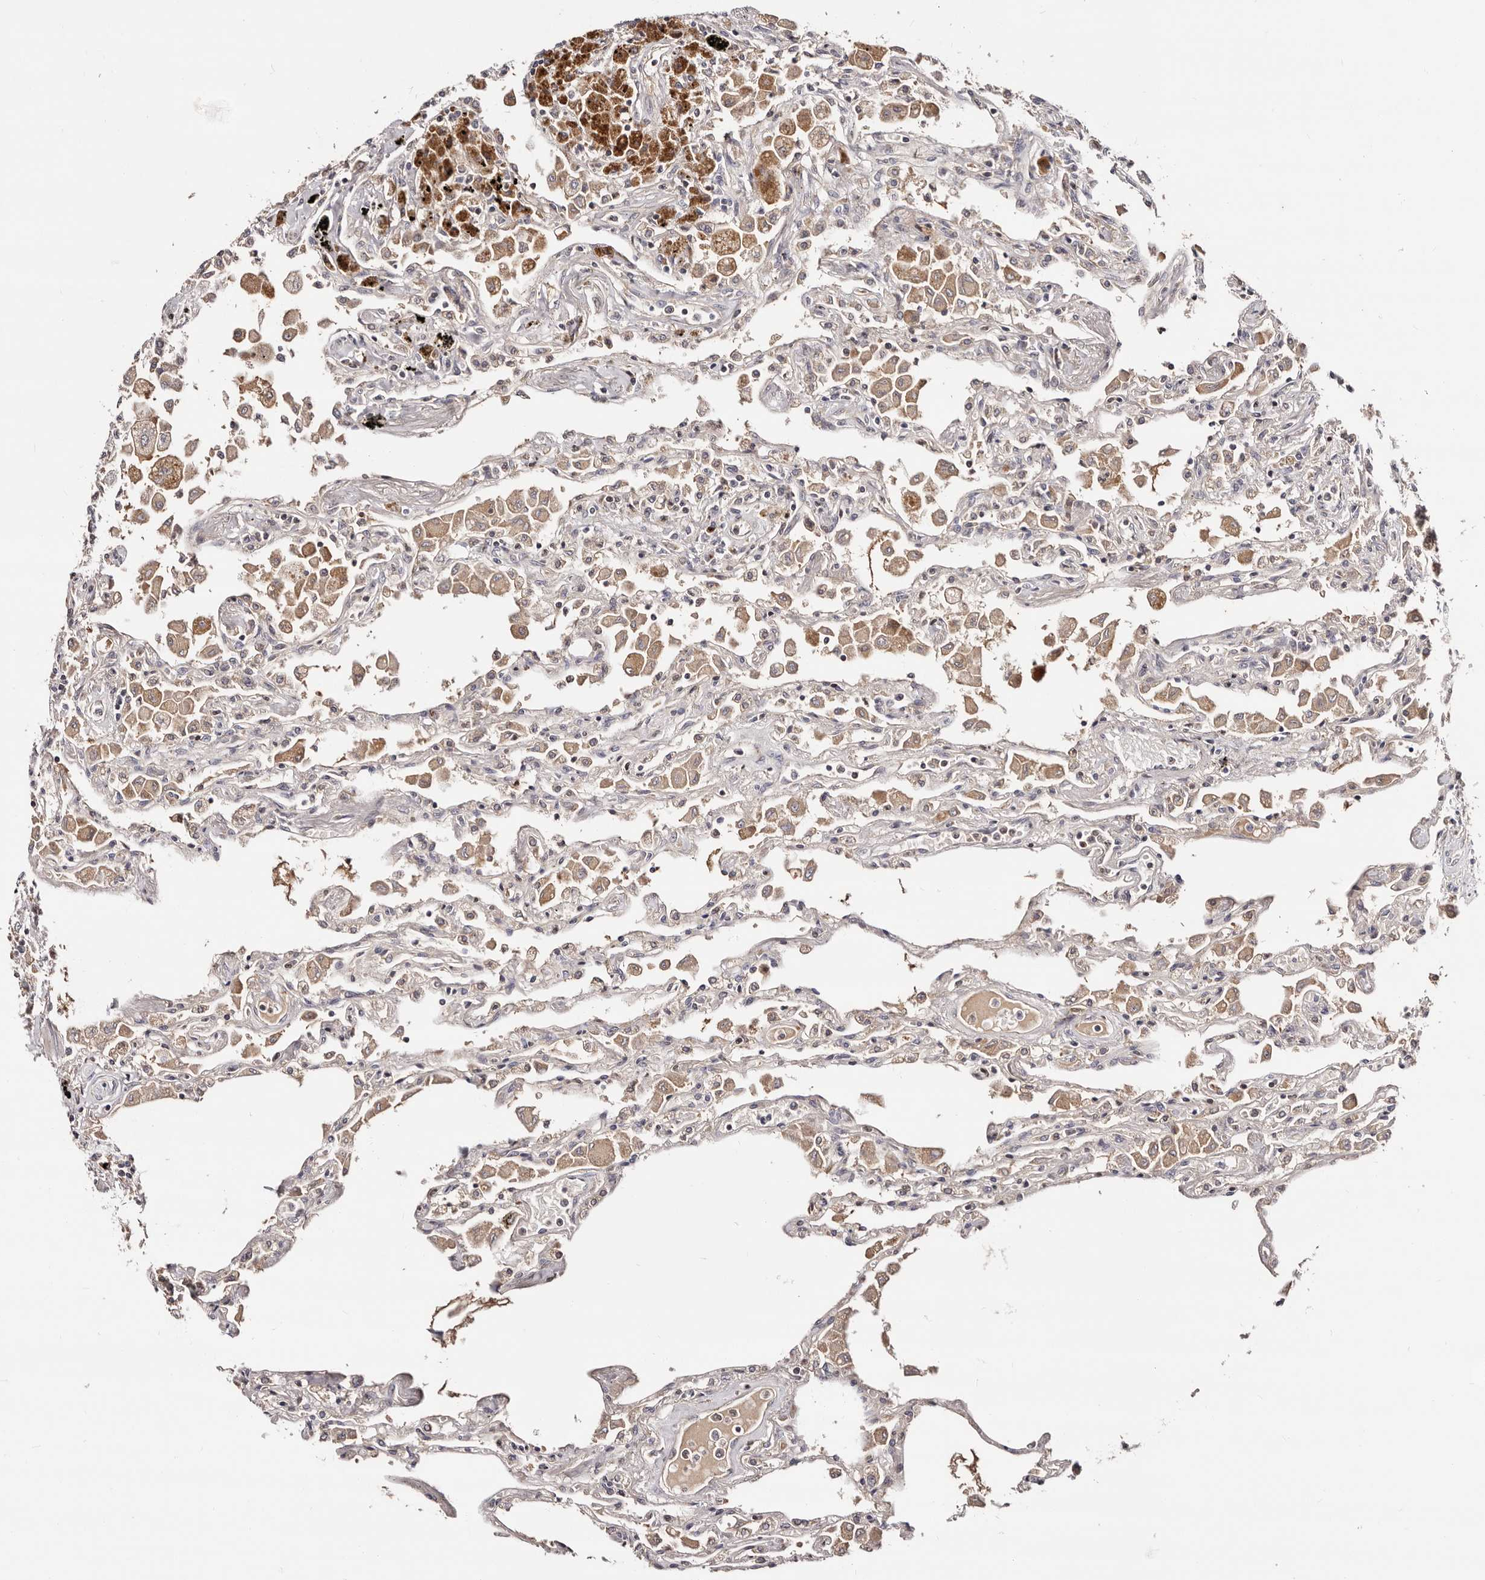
{"staining": {"intensity": "moderate", "quantity": "<25%", "location": "cytoplasmic/membranous"}, "tissue": "lung", "cell_type": "Alveolar cells", "image_type": "normal", "snomed": [{"axis": "morphology", "description": "Normal tissue, NOS"}, {"axis": "topography", "description": "Bronchus"}, {"axis": "topography", "description": "Lung"}], "caption": "Moderate cytoplasmic/membranous staining is appreciated in approximately <25% of alveolar cells in unremarkable lung.", "gene": "DACT2", "patient": {"sex": "female", "age": 49}}